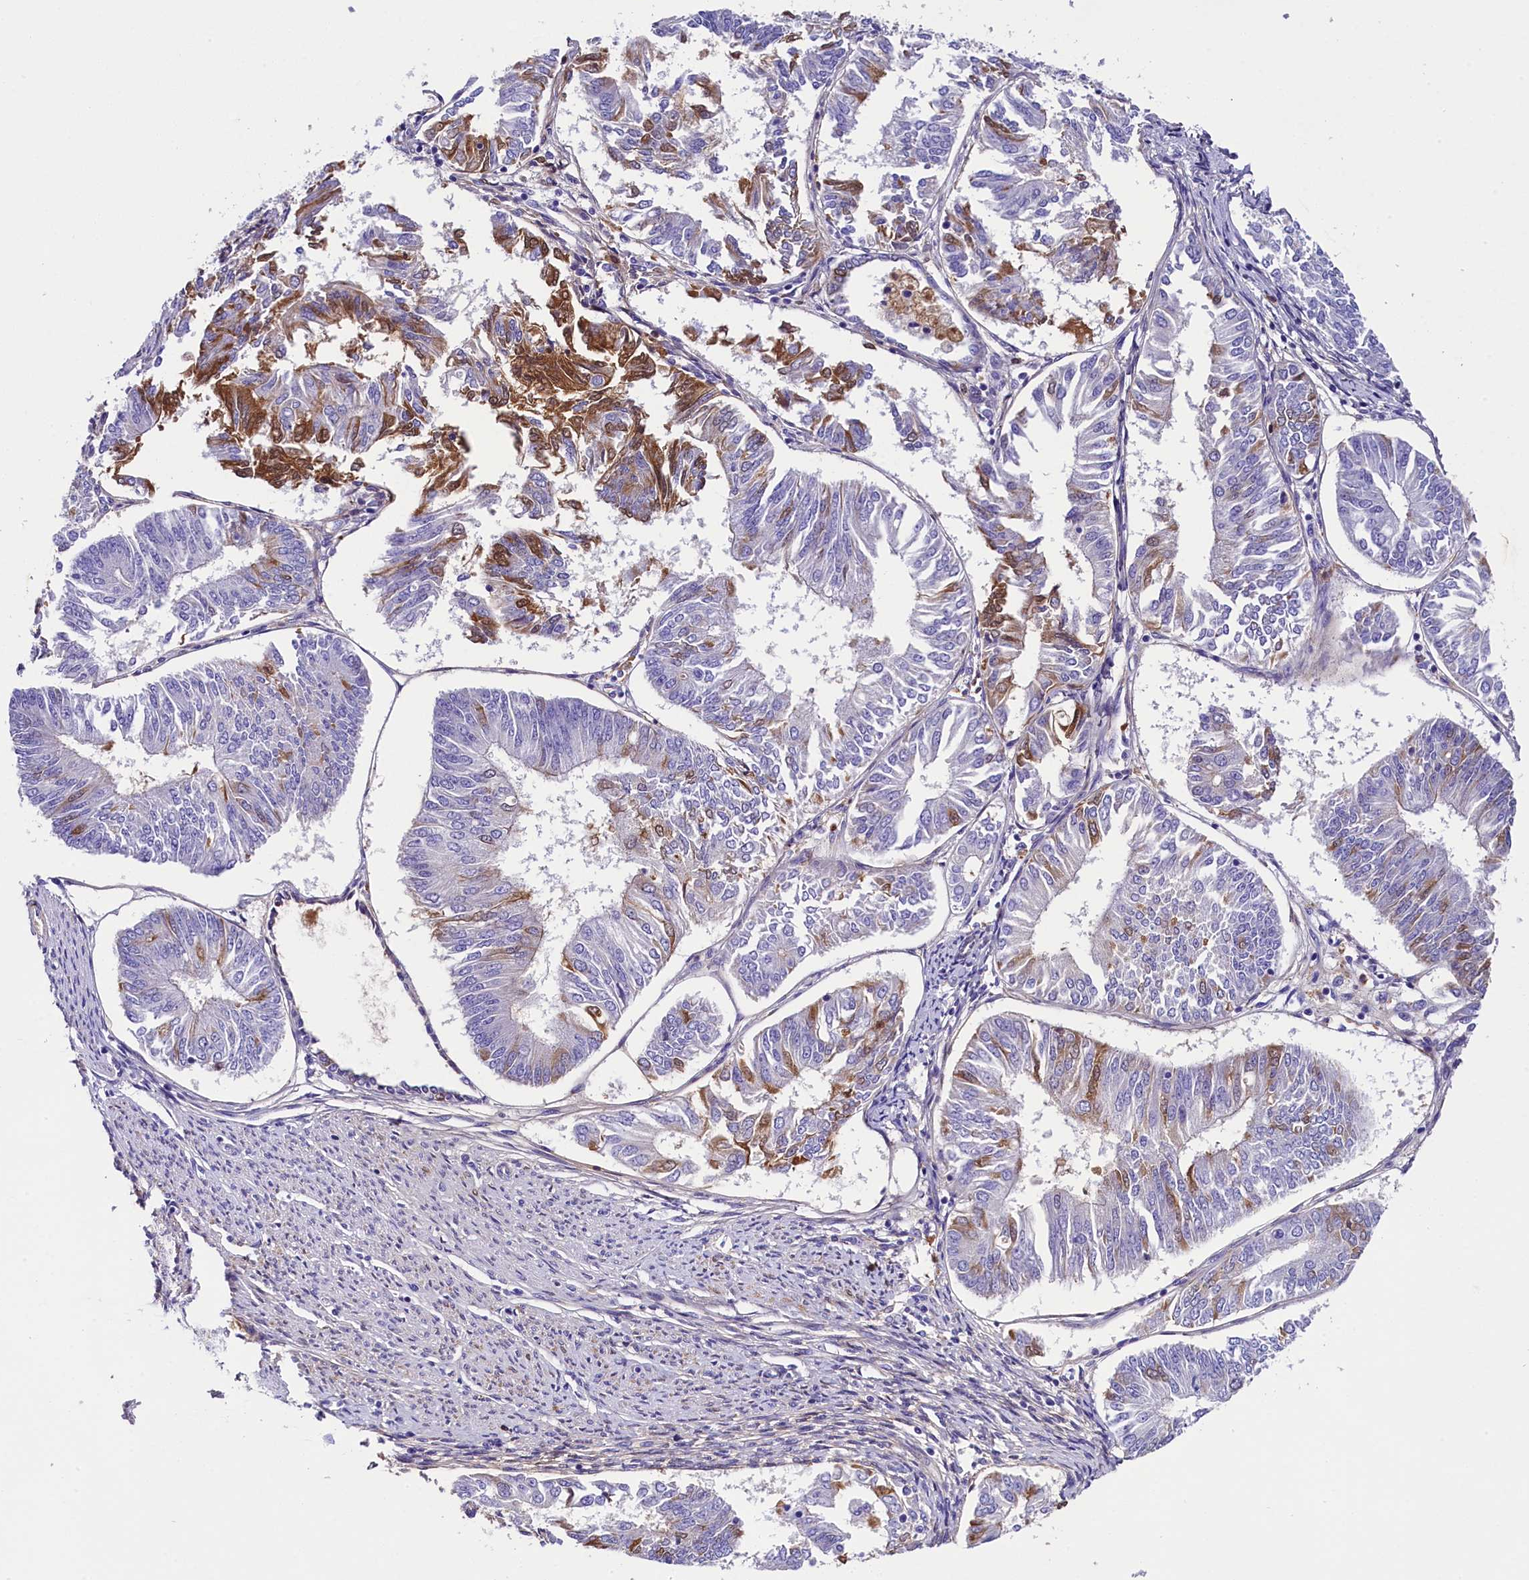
{"staining": {"intensity": "strong", "quantity": "<25%", "location": "cytoplasmic/membranous"}, "tissue": "endometrial cancer", "cell_type": "Tumor cells", "image_type": "cancer", "snomed": [{"axis": "morphology", "description": "Adenocarcinoma, NOS"}, {"axis": "topography", "description": "Endometrium"}], "caption": "Immunohistochemical staining of endometrial adenocarcinoma displays strong cytoplasmic/membranous protein positivity in about <25% of tumor cells. (IHC, brightfield microscopy, high magnification).", "gene": "SOD3", "patient": {"sex": "female", "age": 58}}